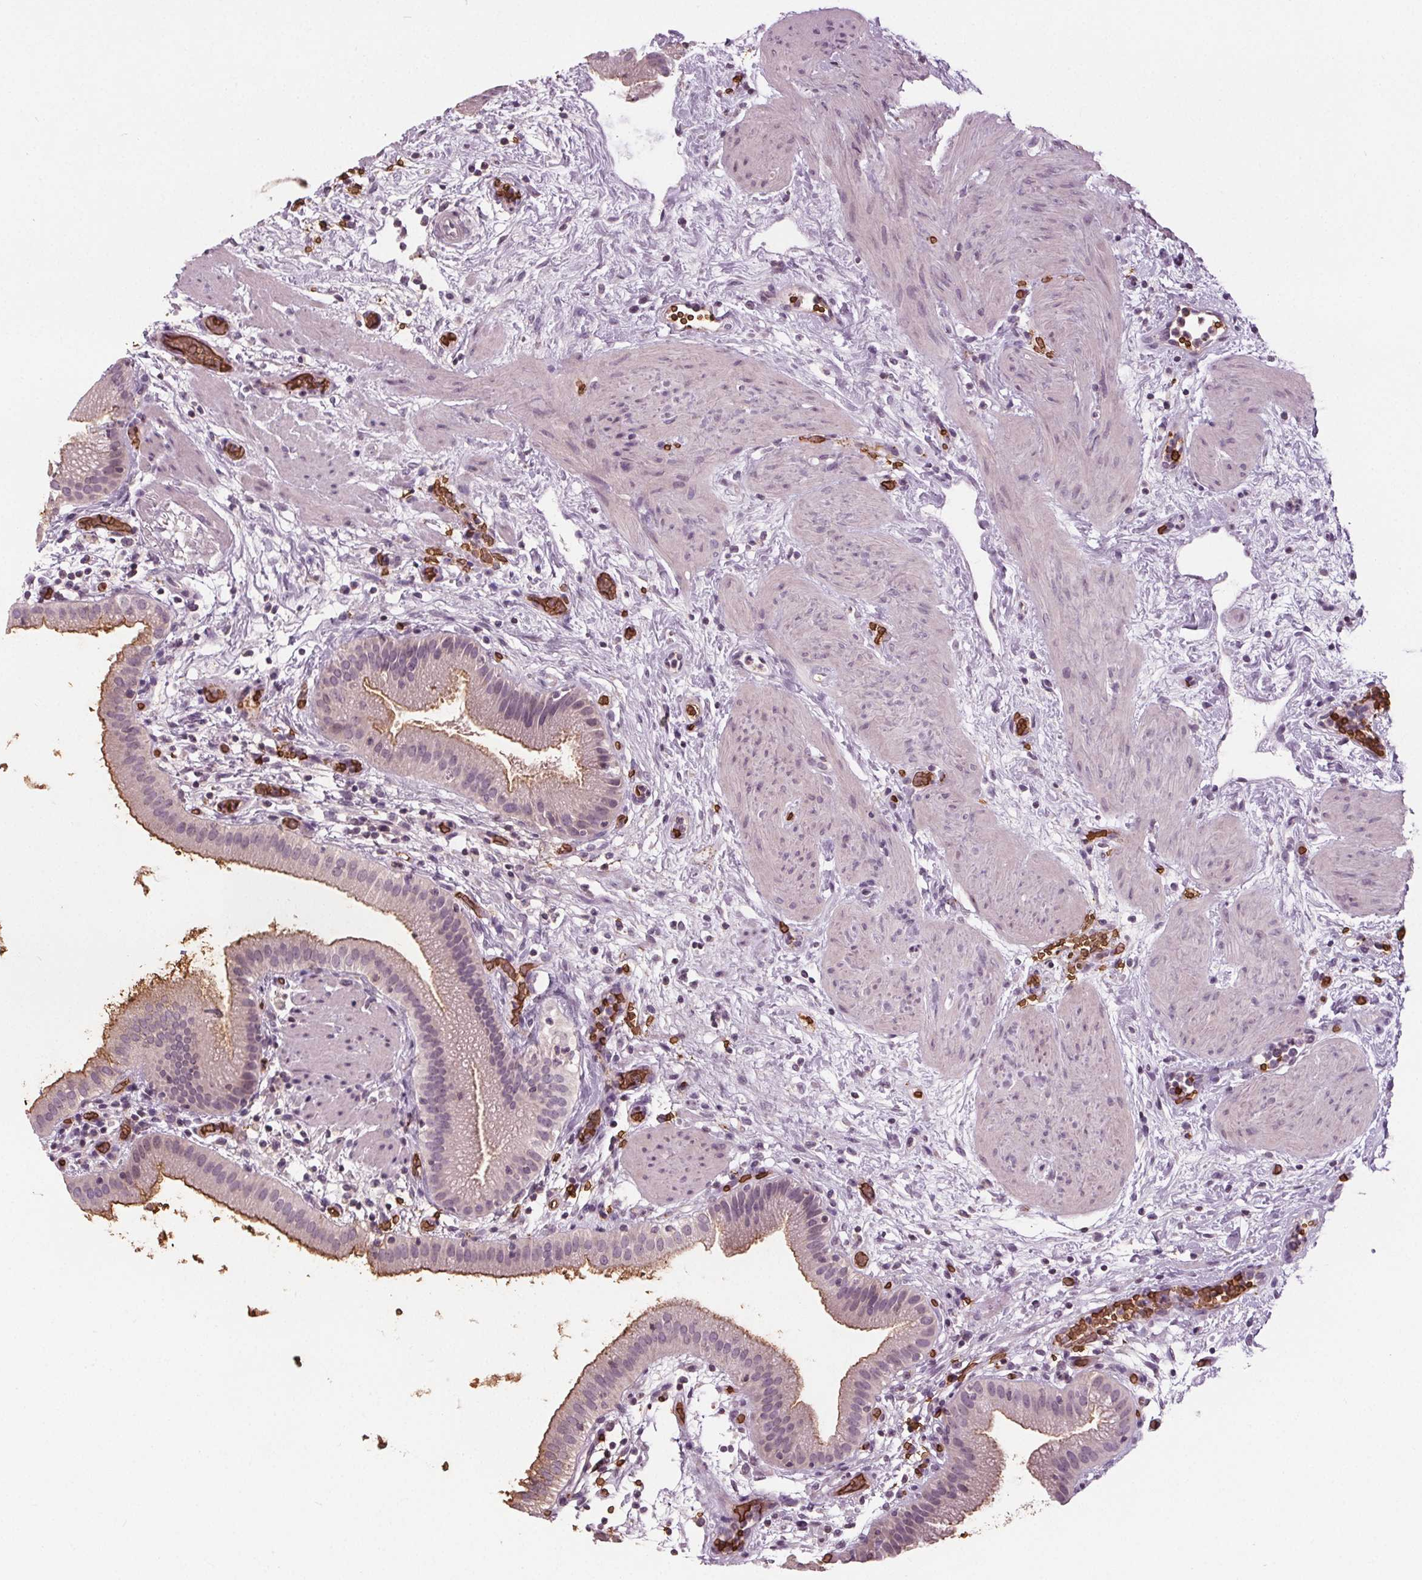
{"staining": {"intensity": "moderate", "quantity": "<25%", "location": "cytoplasmic/membranous"}, "tissue": "gallbladder", "cell_type": "Glandular cells", "image_type": "normal", "snomed": [{"axis": "morphology", "description": "Normal tissue, NOS"}, {"axis": "topography", "description": "Gallbladder"}], "caption": "DAB immunohistochemical staining of normal gallbladder shows moderate cytoplasmic/membranous protein expression in about <25% of glandular cells.", "gene": "SLC4A1", "patient": {"sex": "female", "age": 65}}